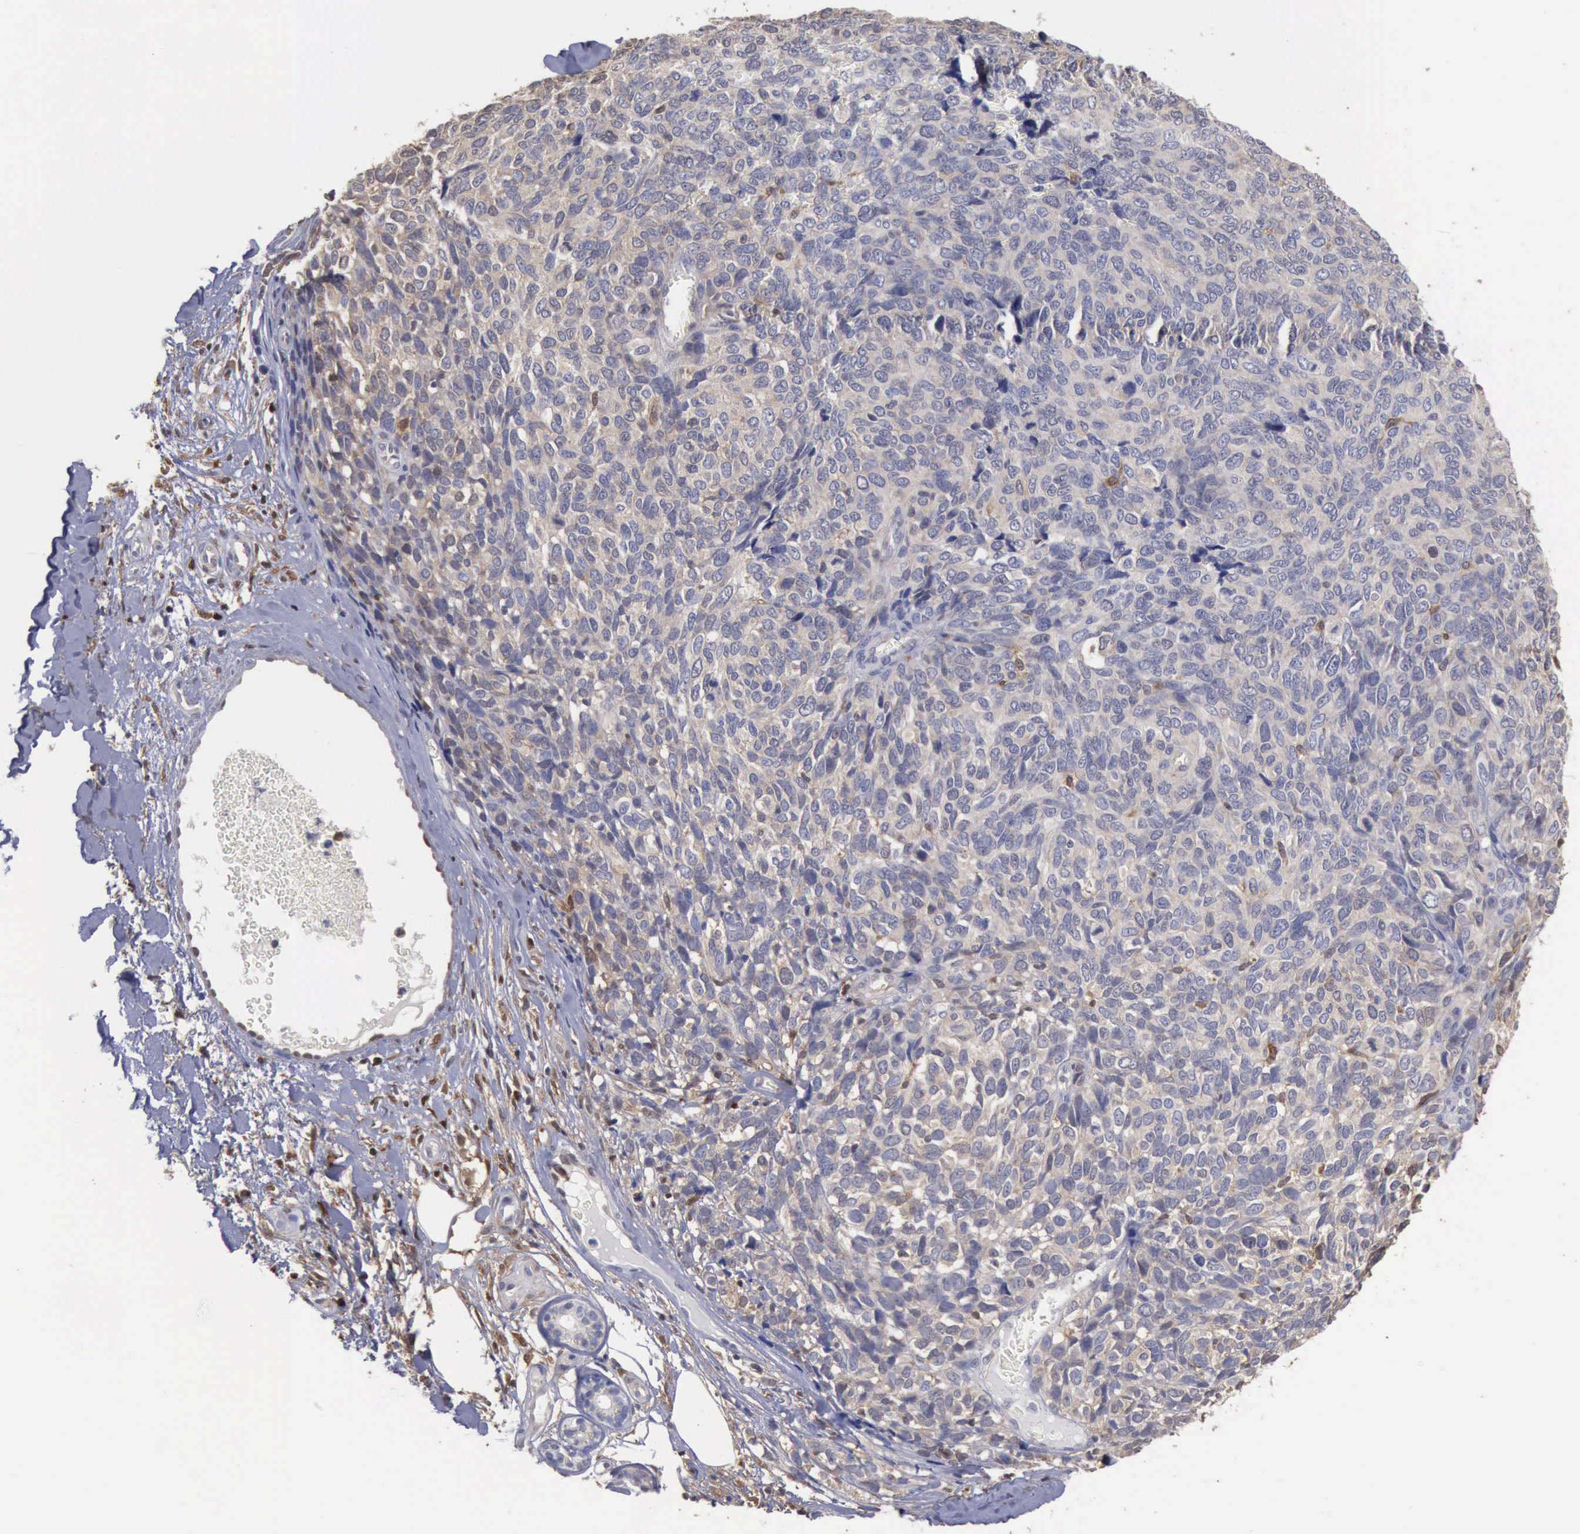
{"staining": {"intensity": "negative", "quantity": "none", "location": "none"}, "tissue": "melanoma", "cell_type": "Tumor cells", "image_type": "cancer", "snomed": [{"axis": "morphology", "description": "Malignant melanoma, NOS"}, {"axis": "topography", "description": "Skin"}], "caption": "Human melanoma stained for a protein using immunohistochemistry (IHC) exhibits no positivity in tumor cells.", "gene": "STAT1", "patient": {"sex": "female", "age": 85}}